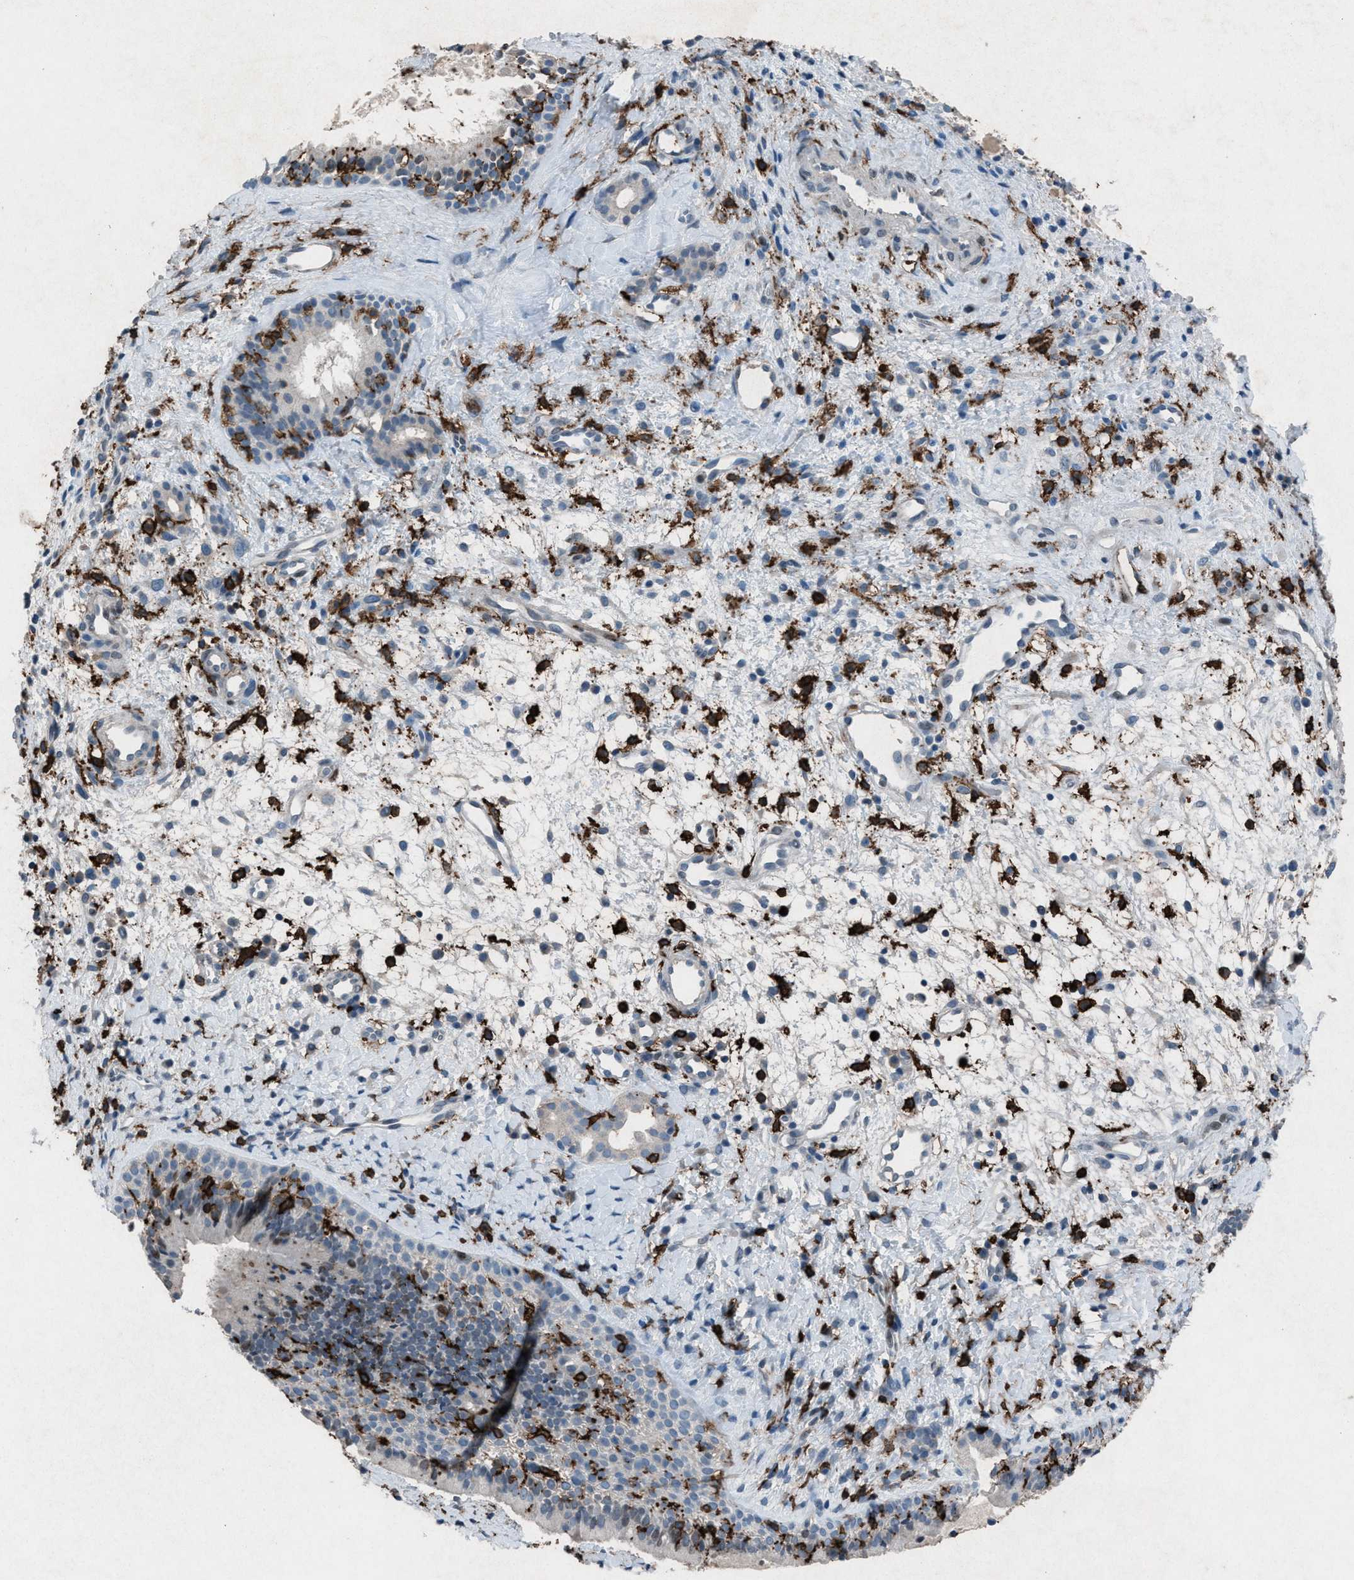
{"staining": {"intensity": "negative", "quantity": "none", "location": "none"}, "tissue": "nasopharynx", "cell_type": "Respiratory epithelial cells", "image_type": "normal", "snomed": [{"axis": "morphology", "description": "Normal tissue, NOS"}, {"axis": "topography", "description": "Nasopharynx"}], "caption": "A high-resolution histopathology image shows immunohistochemistry staining of normal nasopharynx, which shows no significant positivity in respiratory epithelial cells.", "gene": "FCER1G", "patient": {"sex": "male", "age": 22}}